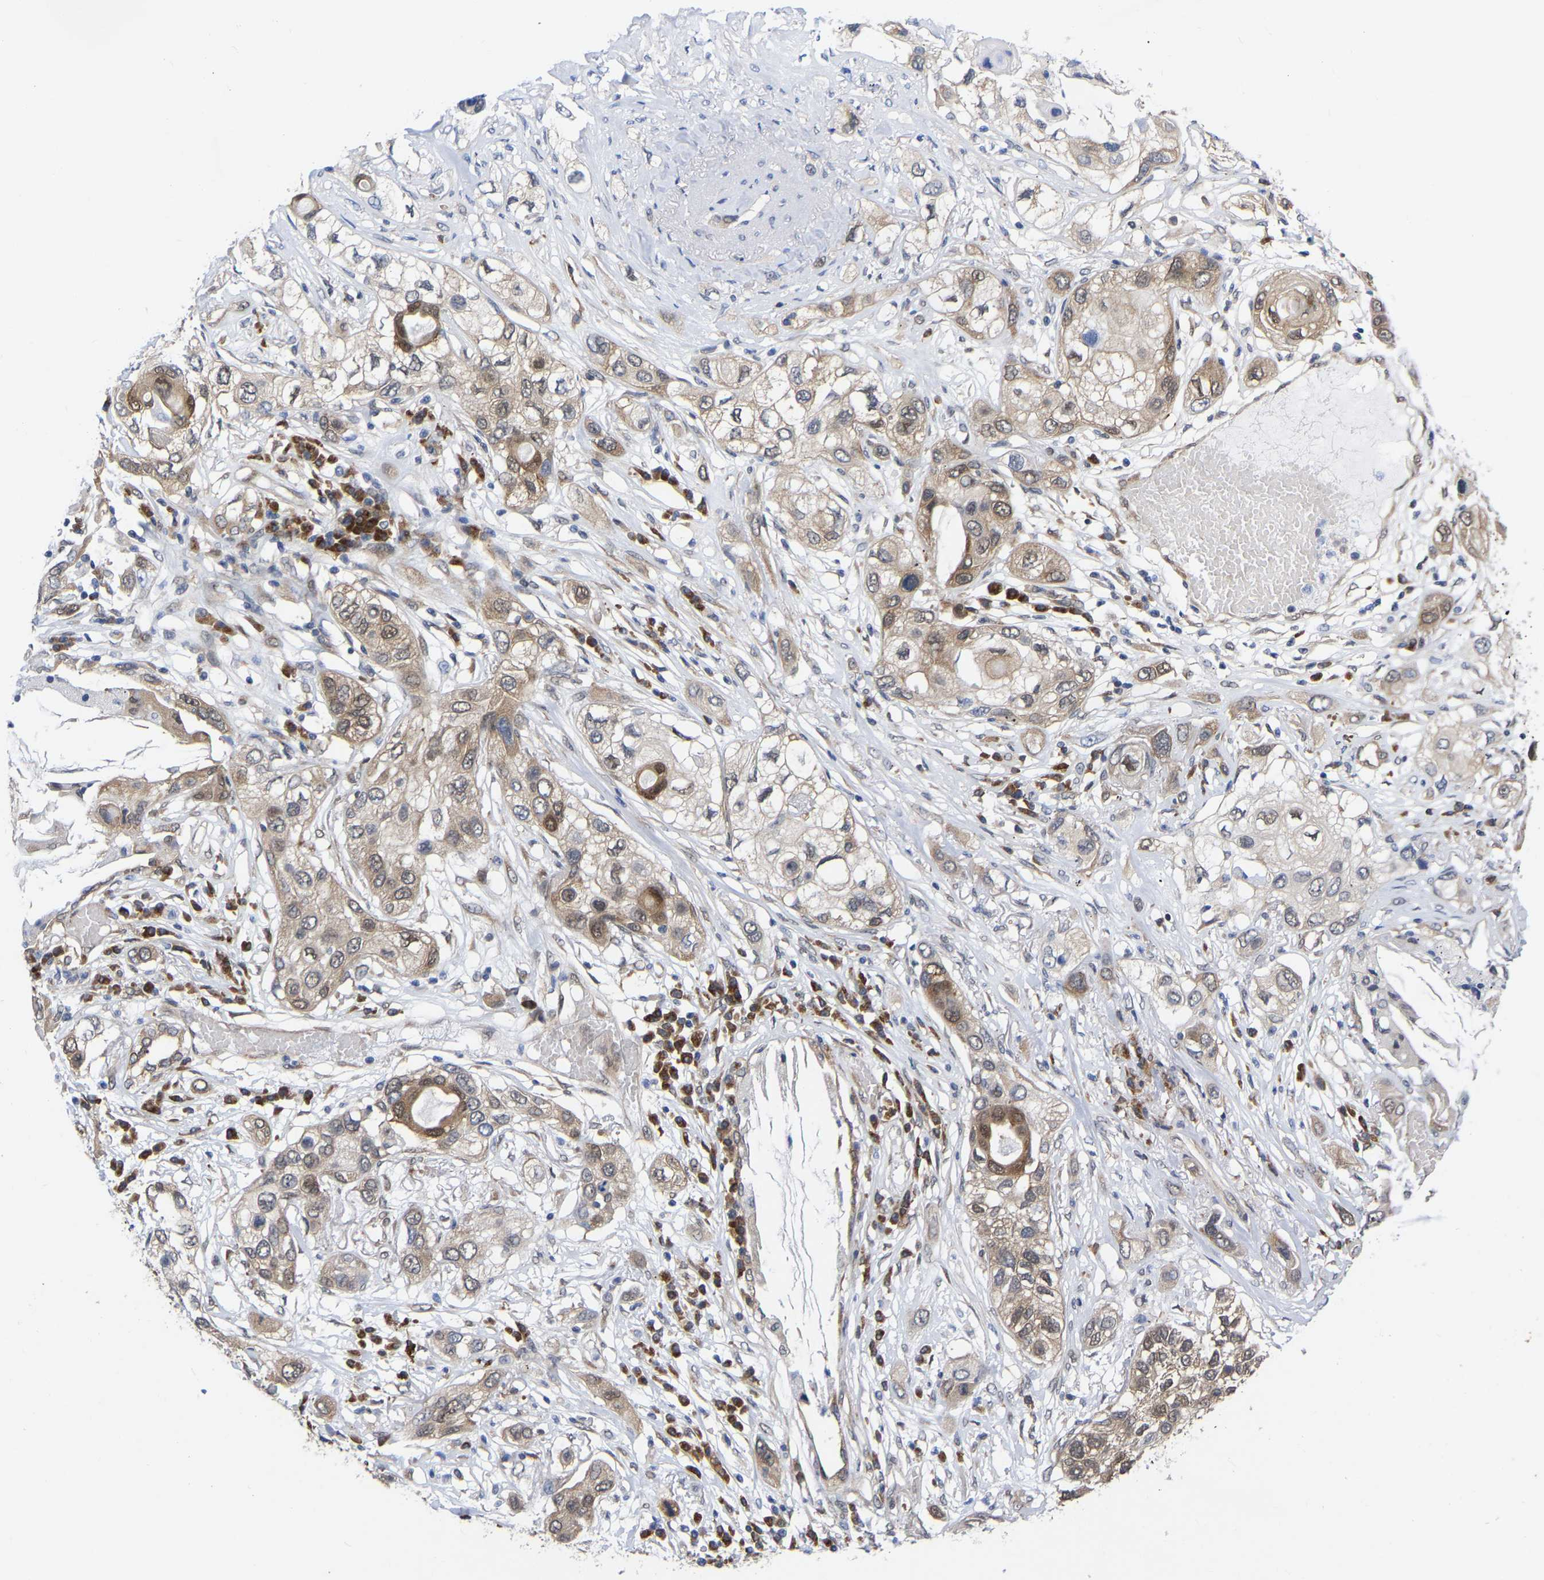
{"staining": {"intensity": "weak", "quantity": ">75%", "location": "cytoplasmic/membranous,nuclear"}, "tissue": "lung cancer", "cell_type": "Tumor cells", "image_type": "cancer", "snomed": [{"axis": "morphology", "description": "Squamous cell carcinoma, NOS"}, {"axis": "topography", "description": "Lung"}], "caption": "Squamous cell carcinoma (lung) tissue reveals weak cytoplasmic/membranous and nuclear expression in about >75% of tumor cells, visualized by immunohistochemistry.", "gene": "UBE4B", "patient": {"sex": "male", "age": 71}}